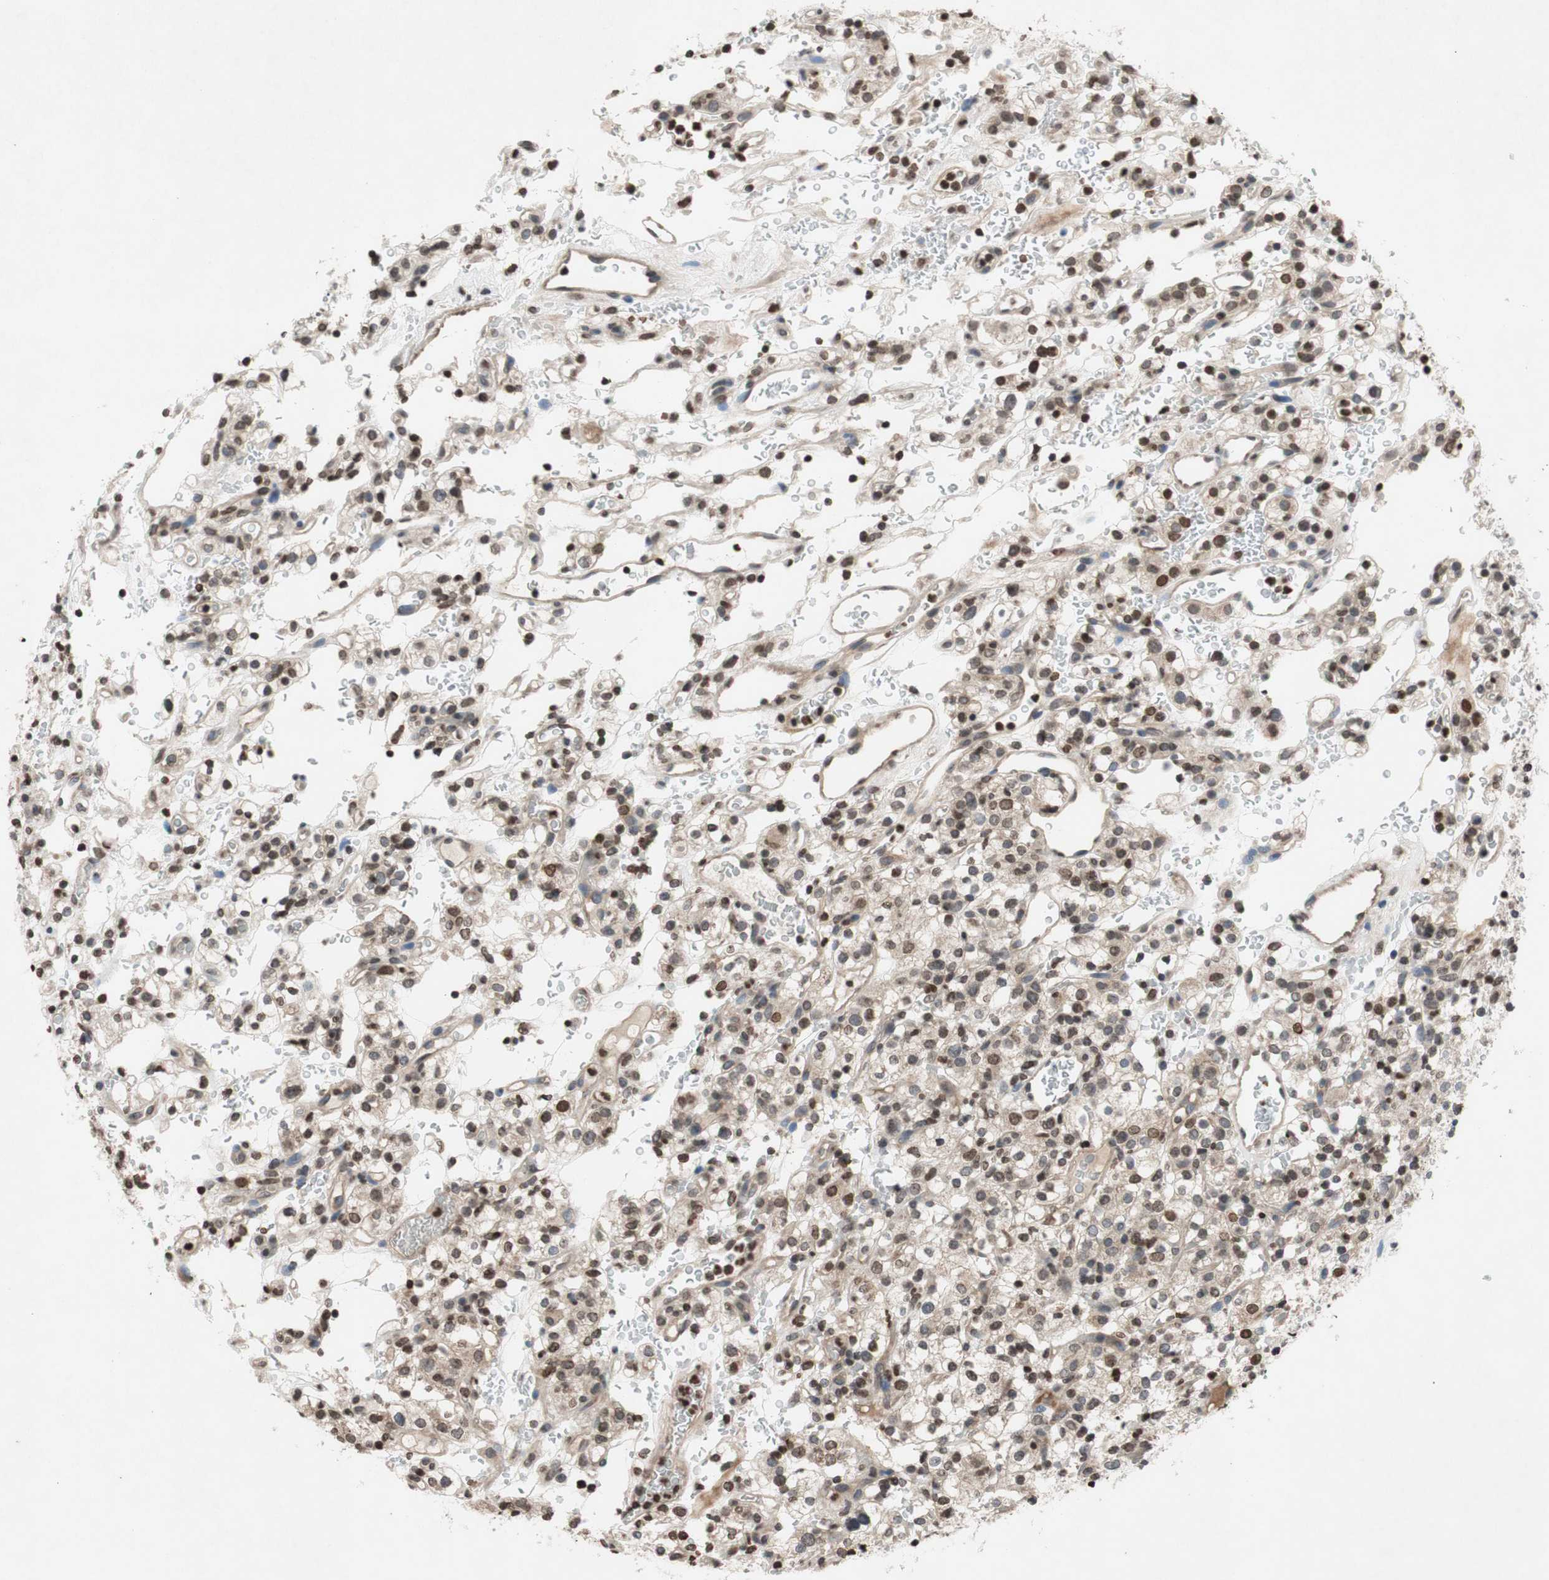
{"staining": {"intensity": "moderate", "quantity": ">75%", "location": "nuclear"}, "tissue": "renal cancer", "cell_type": "Tumor cells", "image_type": "cancer", "snomed": [{"axis": "morphology", "description": "Normal tissue, NOS"}, {"axis": "morphology", "description": "Adenocarcinoma, NOS"}, {"axis": "topography", "description": "Kidney"}], "caption": "Moderate nuclear protein positivity is present in approximately >75% of tumor cells in adenocarcinoma (renal). (DAB = brown stain, brightfield microscopy at high magnification).", "gene": "MCM6", "patient": {"sex": "female", "age": 72}}